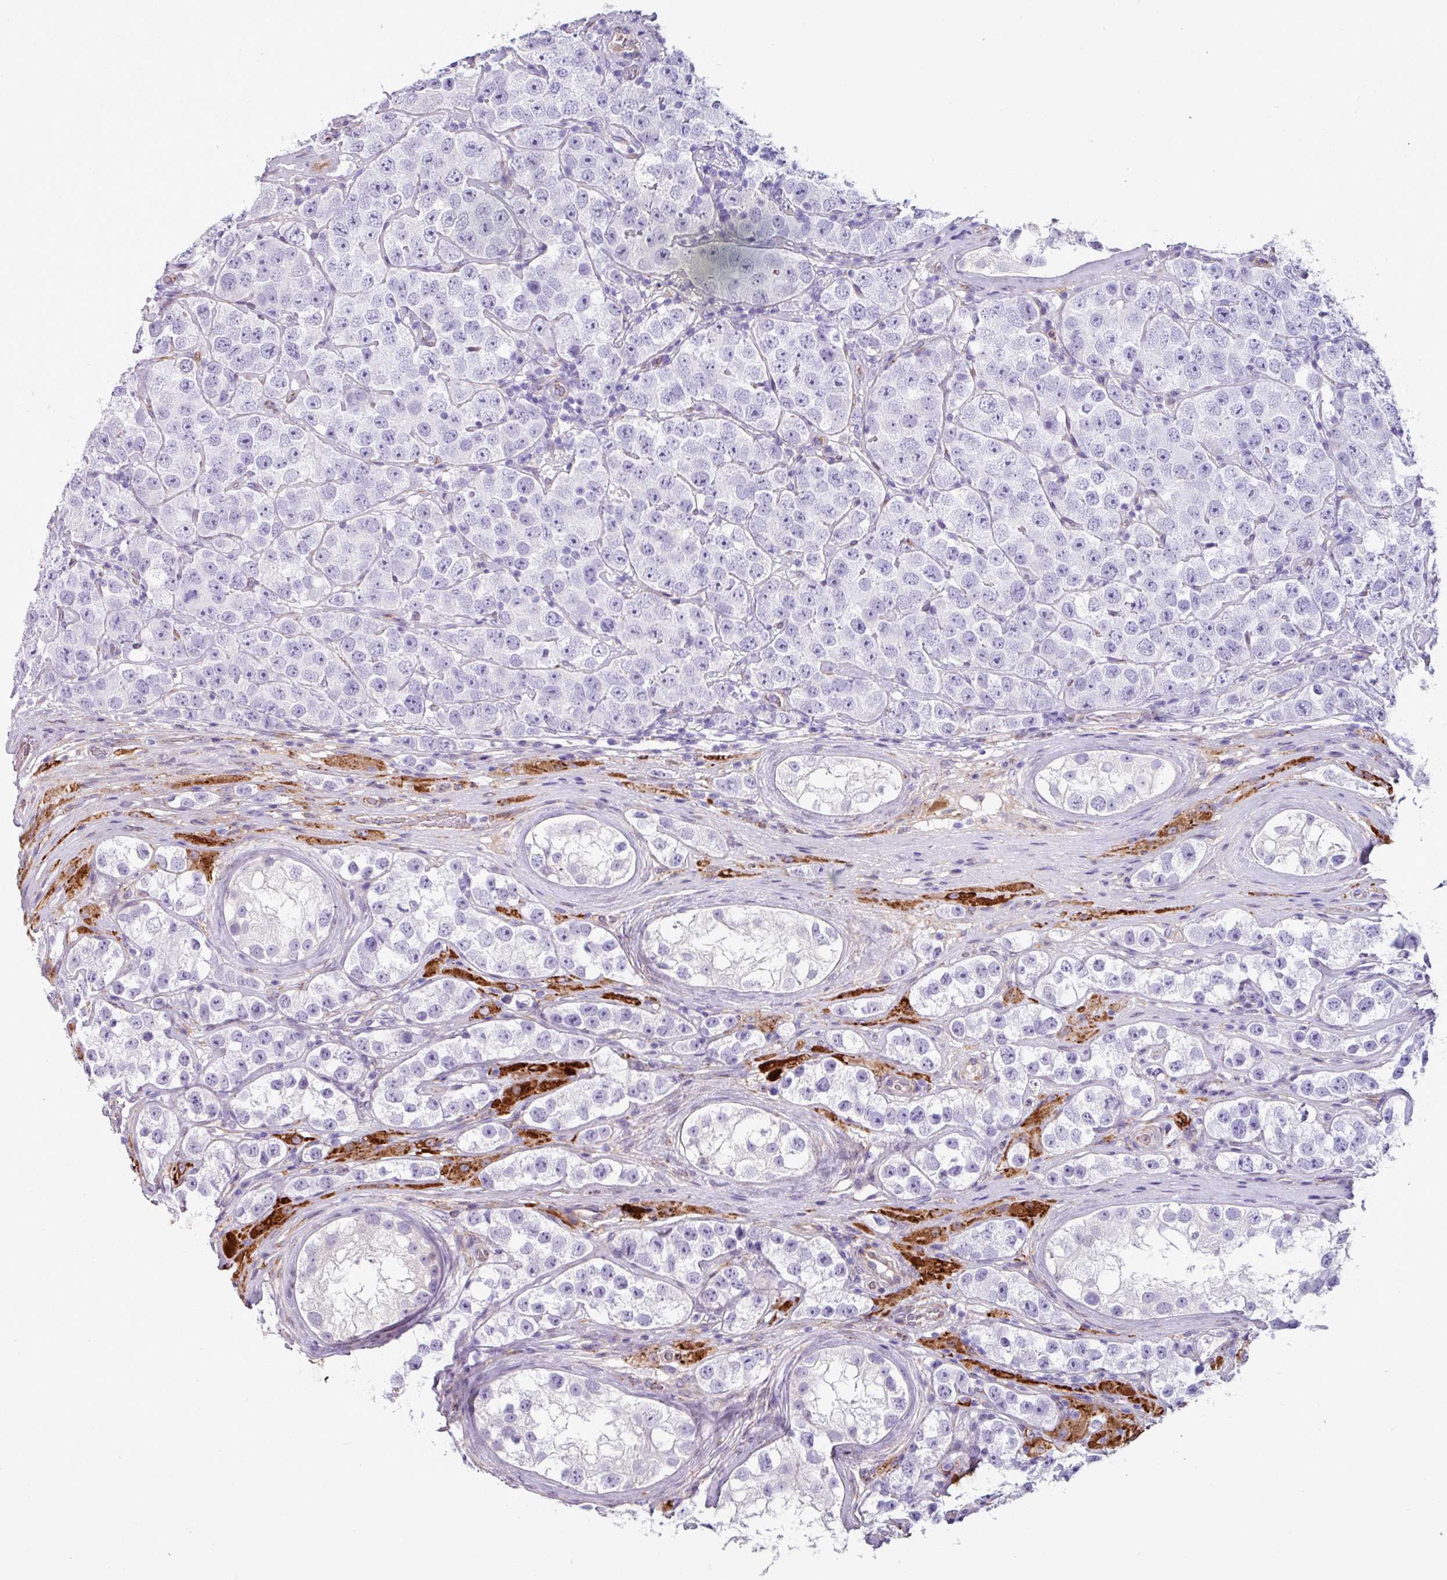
{"staining": {"intensity": "negative", "quantity": "none", "location": "none"}, "tissue": "testis cancer", "cell_type": "Tumor cells", "image_type": "cancer", "snomed": [{"axis": "morphology", "description": "Seminoma, NOS"}, {"axis": "topography", "description": "Testis"}], "caption": "DAB (3,3'-diaminobenzidine) immunohistochemical staining of human testis seminoma reveals no significant staining in tumor cells.", "gene": "PPP1R35", "patient": {"sex": "male", "age": 28}}